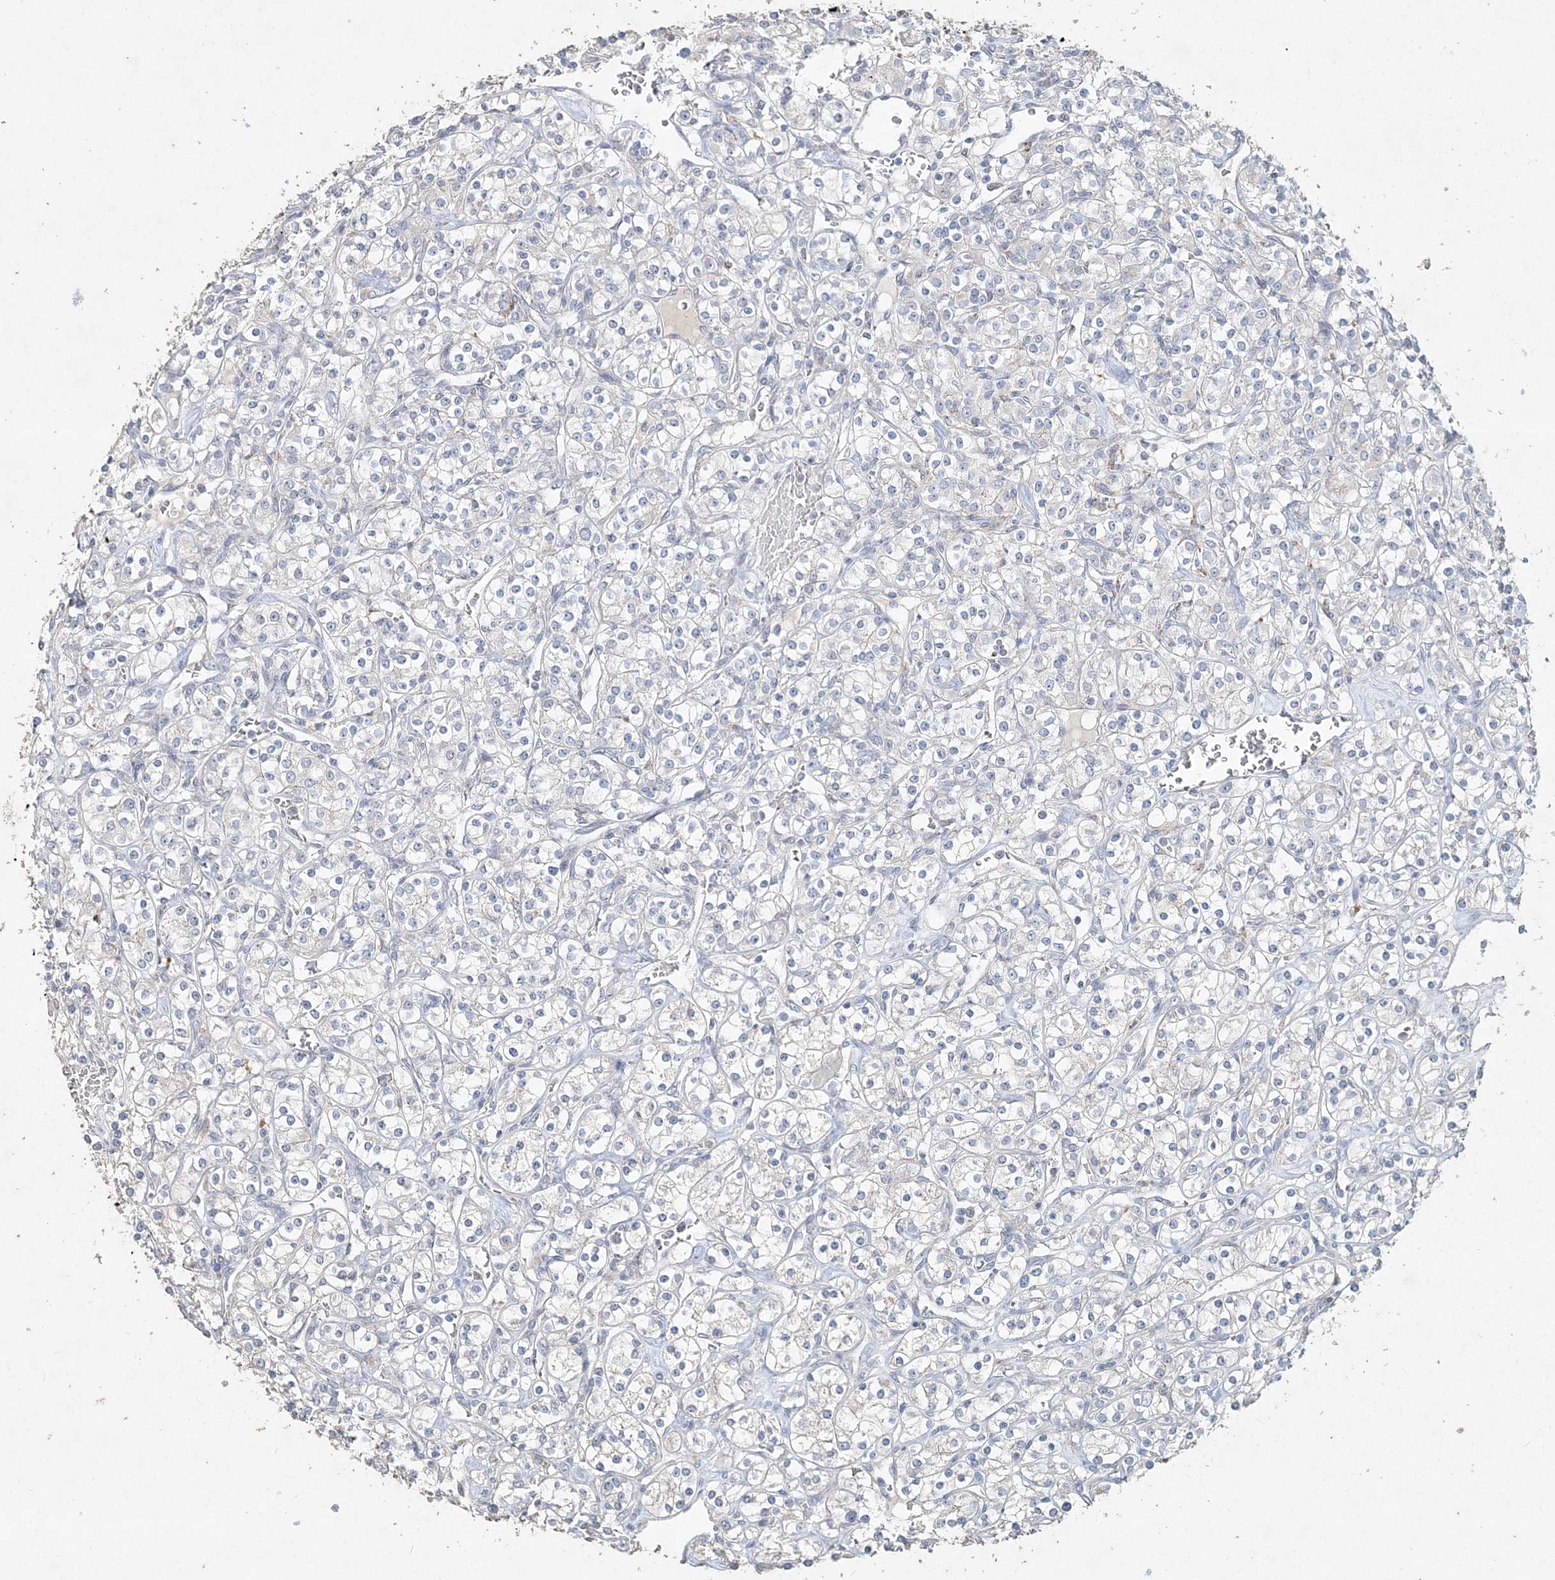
{"staining": {"intensity": "negative", "quantity": "none", "location": "none"}, "tissue": "renal cancer", "cell_type": "Tumor cells", "image_type": "cancer", "snomed": [{"axis": "morphology", "description": "Adenocarcinoma, NOS"}, {"axis": "topography", "description": "Kidney"}], "caption": "The image displays no significant expression in tumor cells of adenocarcinoma (renal). Brightfield microscopy of immunohistochemistry (IHC) stained with DAB (brown) and hematoxylin (blue), captured at high magnification.", "gene": "DNAH5", "patient": {"sex": "male", "age": 77}}